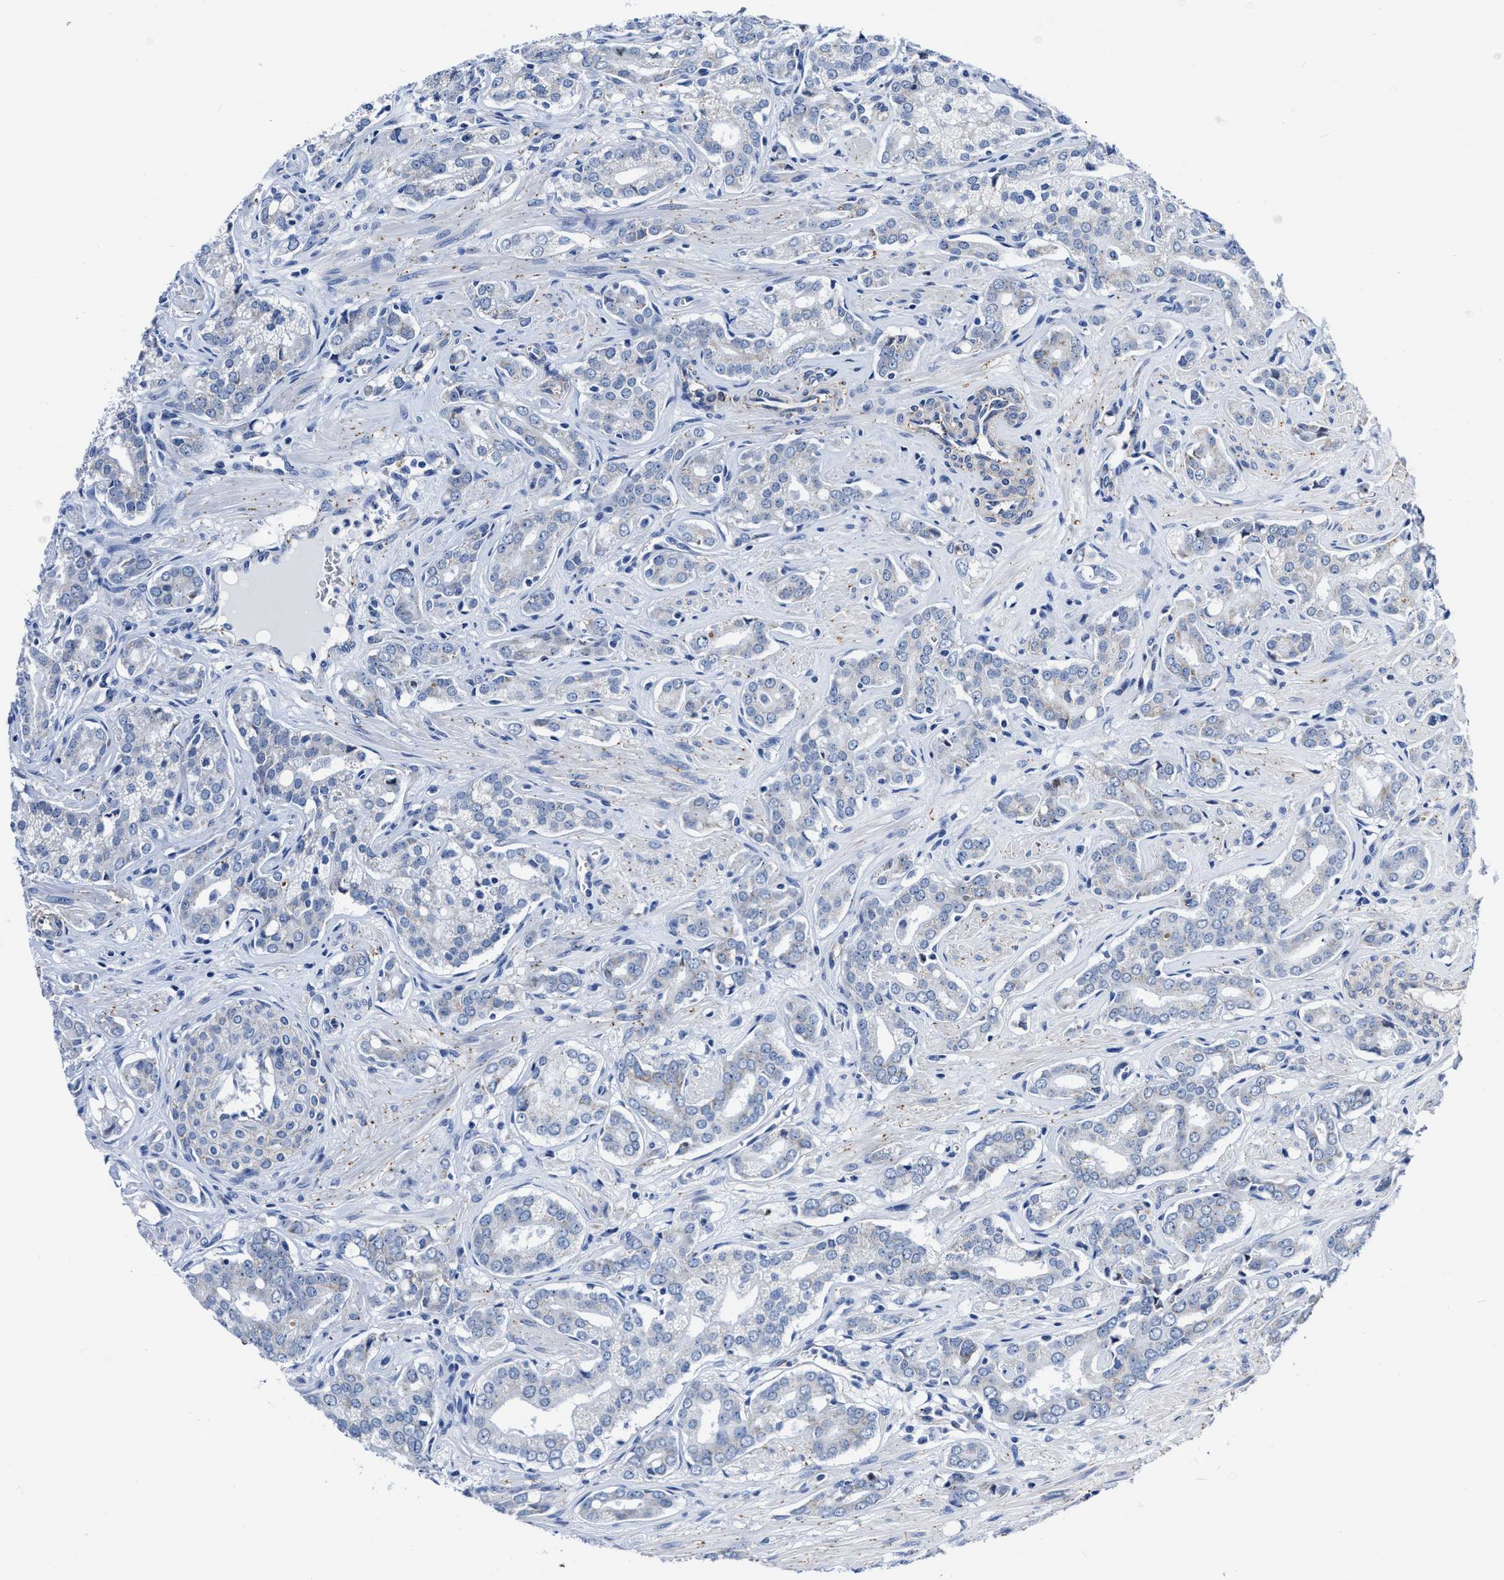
{"staining": {"intensity": "negative", "quantity": "none", "location": "none"}, "tissue": "prostate cancer", "cell_type": "Tumor cells", "image_type": "cancer", "snomed": [{"axis": "morphology", "description": "Adenocarcinoma, High grade"}, {"axis": "topography", "description": "Prostate"}], "caption": "IHC photomicrograph of neoplastic tissue: human prostate cancer stained with DAB (3,3'-diaminobenzidine) displays no significant protein positivity in tumor cells.", "gene": "KCNMB3", "patient": {"sex": "male", "age": 52}}